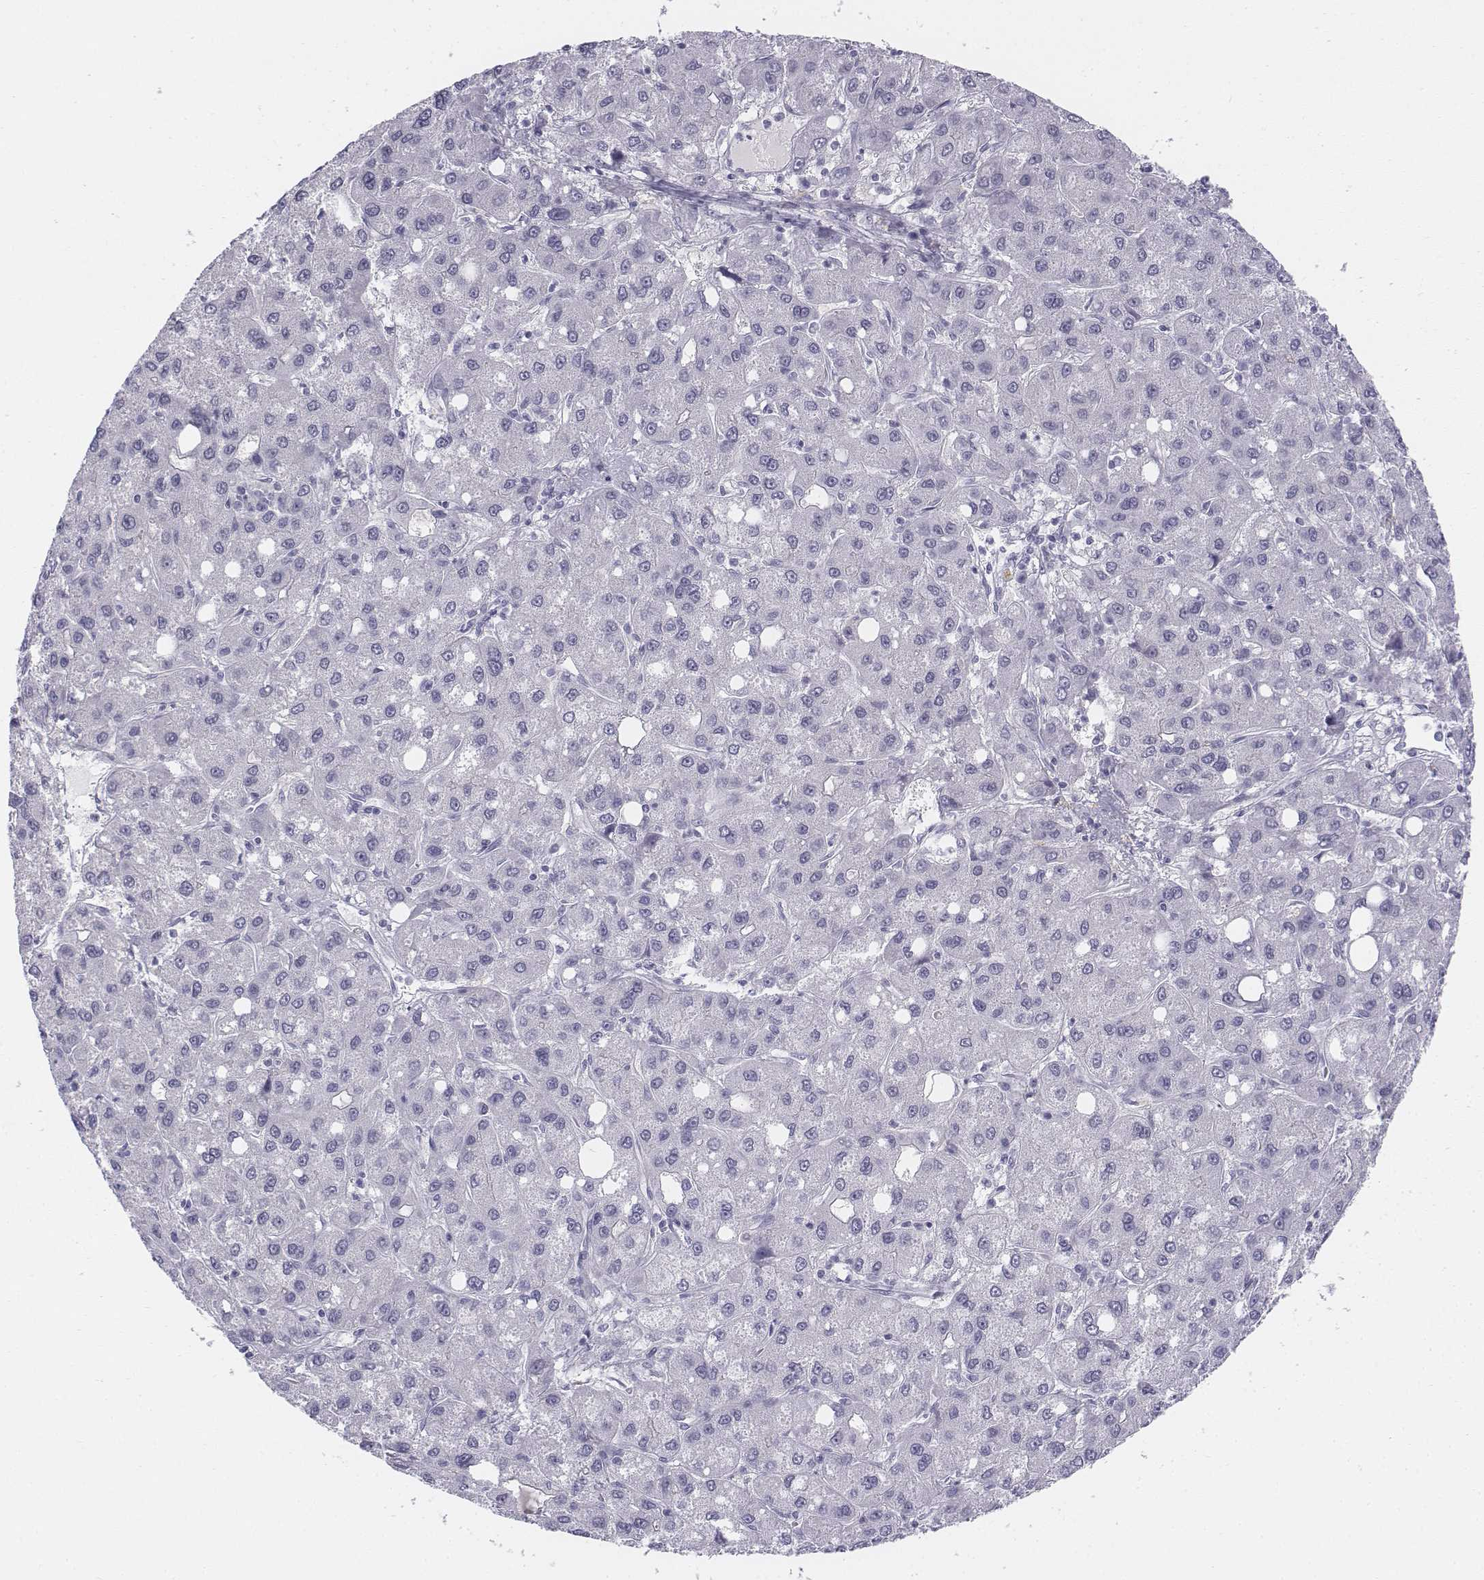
{"staining": {"intensity": "negative", "quantity": "none", "location": "none"}, "tissue": "liver cancer", "cell_type": "Tumor cells", "image_type": "cancer", "snomed": [{"axis": "morphology", "description": "Carcinoma, Hepatocellular, NOS"}, {"axis": "topography", "description": "Liver"}], "caption": "Hepatocellular carcinoma (liver) was stained to show a protein in brown. There is no significant staining in tumor cells.", "gene": "TH", "patient": {"sex": "male", "age": 73}}